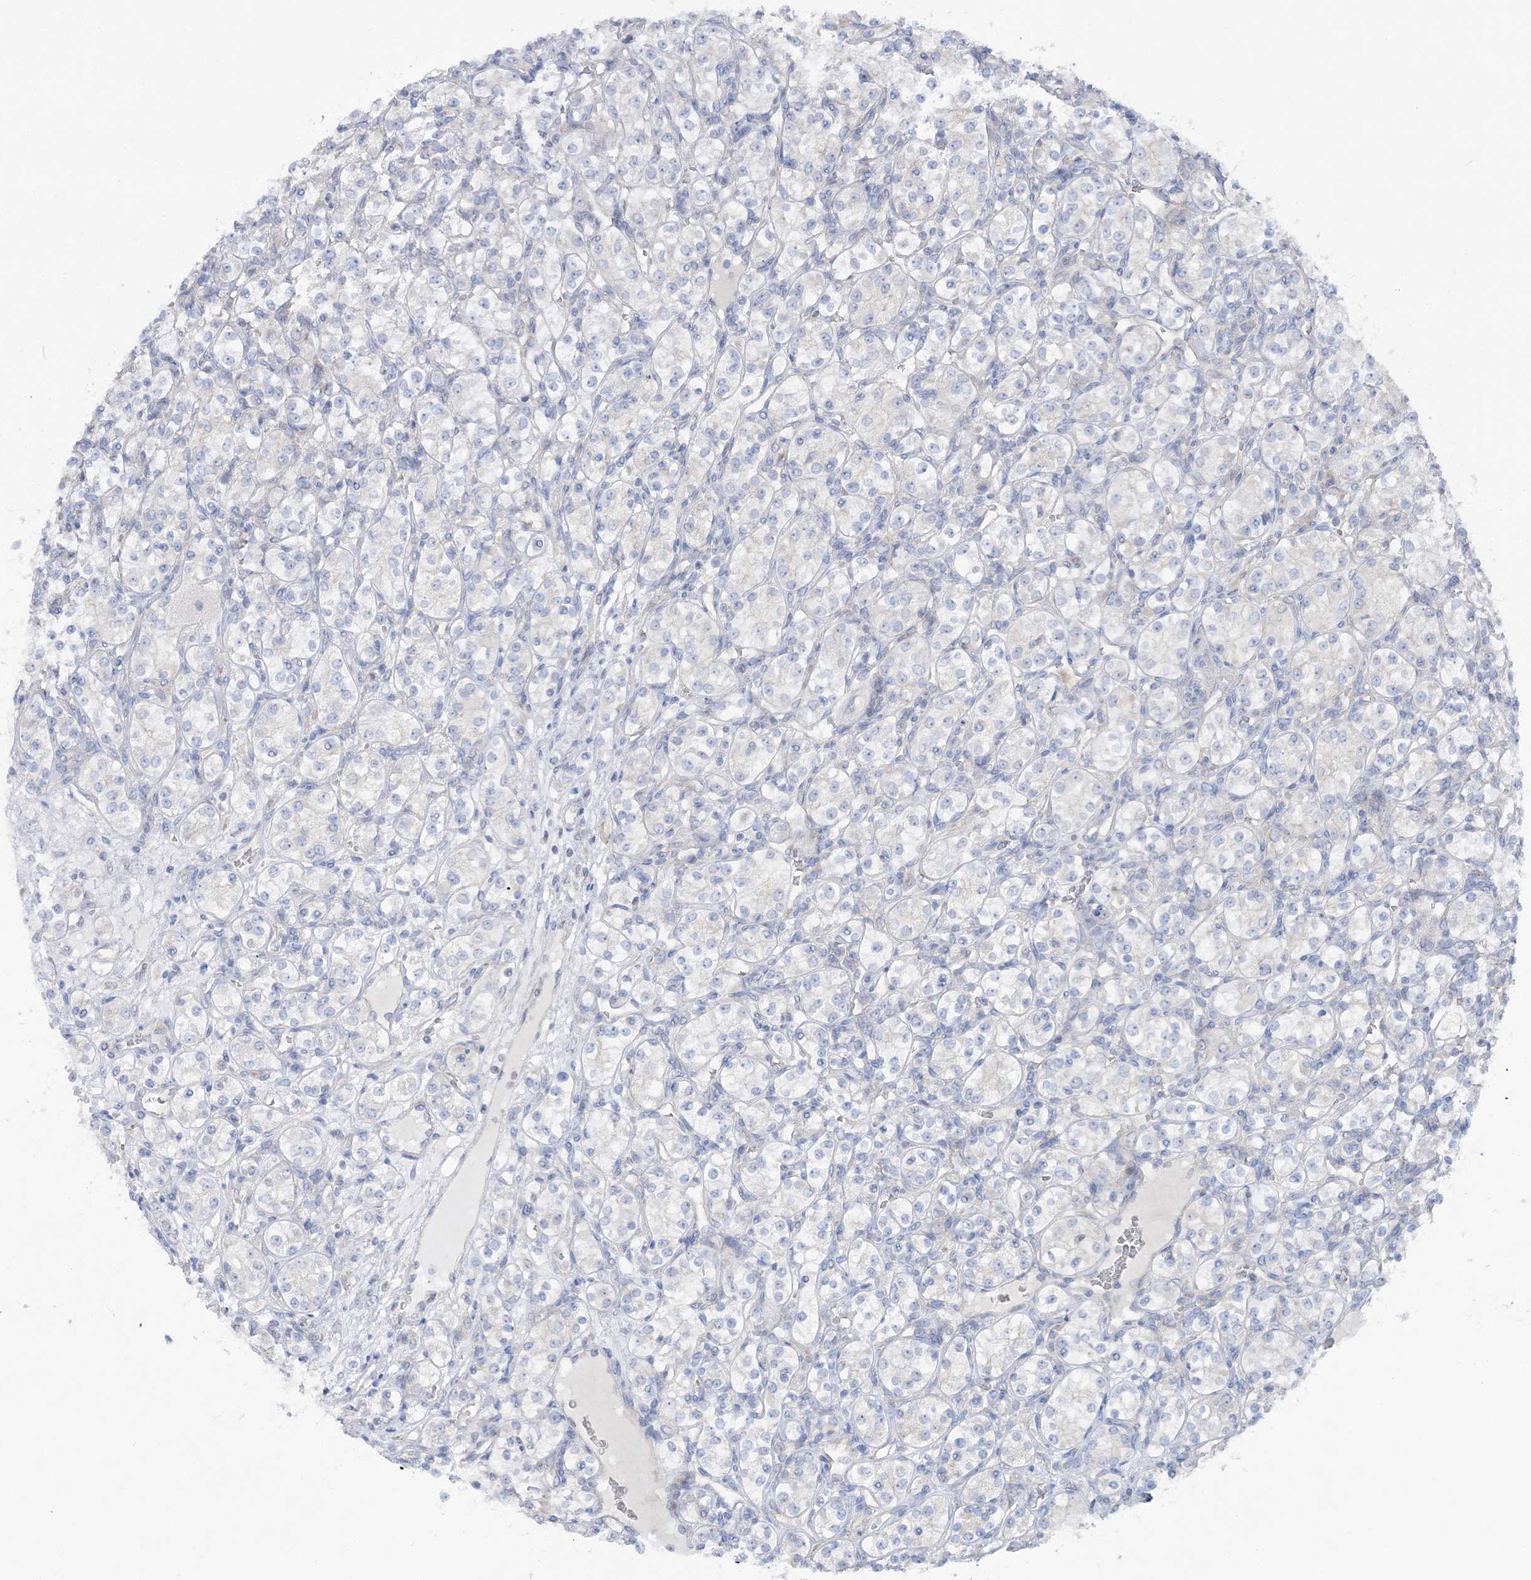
{"staining": {"intensity": "negative", "quantity": "none", "location": "none"}, "tissue": "renal cancer", "cell_type": "Tumor cells", "image_type": "cancer", "snomed": [{"axis": "morphology", "description": "Adenocarcinoma, NOS"}, {"axis": "topography", "description": "Kidney"}], "caption": "DAB immunohistochemical staining of renal cancer (adenocarcinoma) demonstrates no significant positivity in tumor cells.", "gene": "MMADHC", "patient": {"sex": "male", "age": 77}}